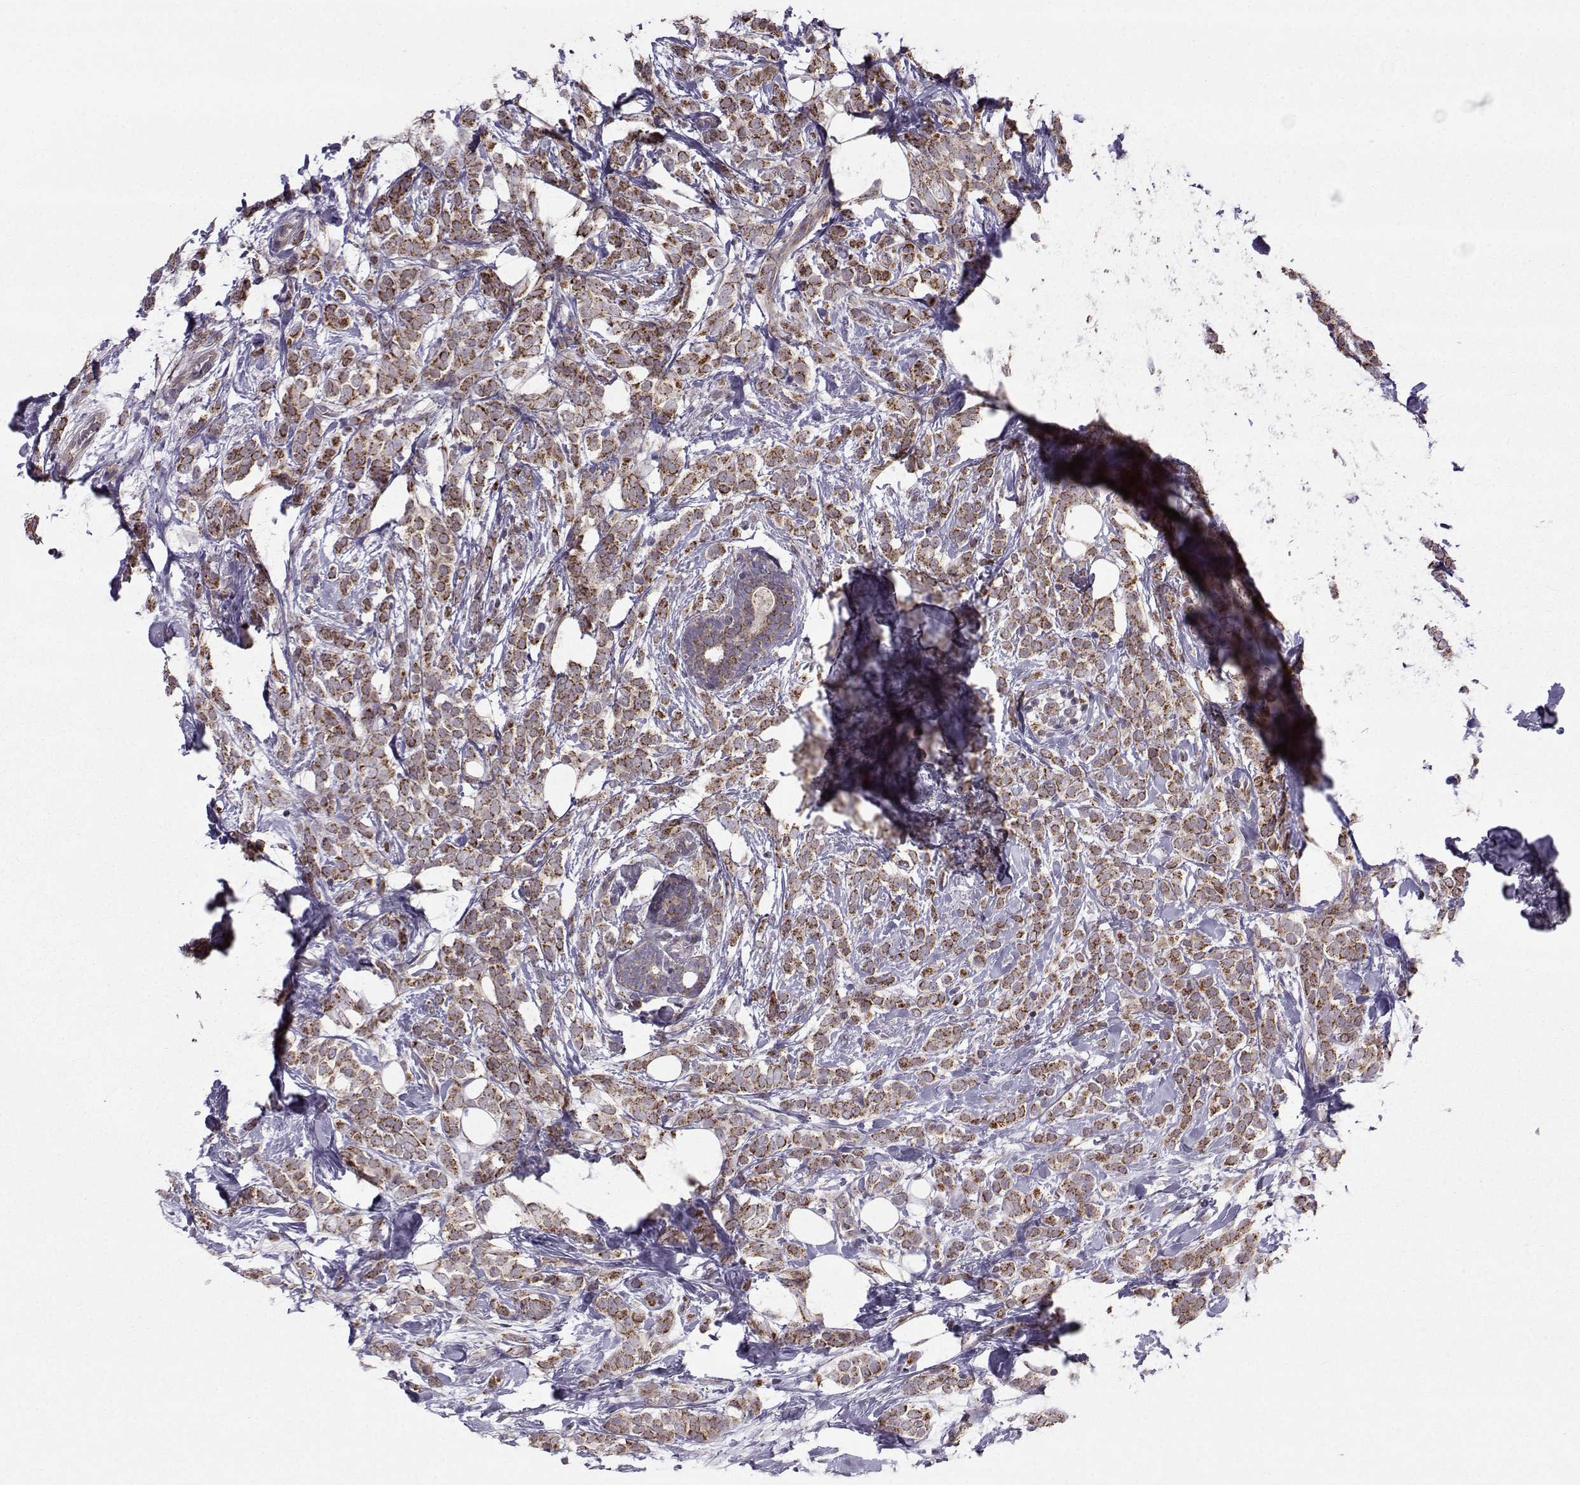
{"staining": {"intensity": "strong", "quantity": ">75%", "location": "cytoplasmic/membranous"}, "tissue": "breast cancer", "cell_type": "Tumor cells", "image_type": "cancer", "snomed": [{"axis": "morphology", "description": "Lobular carcinoma"}, {"axis": "topography", "description": "Breast"}], "caption": "Protein expression analysis of human breast cancer reveals strong cytoplasmic/membranous expression in about >75% of tumor cells.", "gene": "NECAB3", "patient": {"sex": "female", "age": 49}}